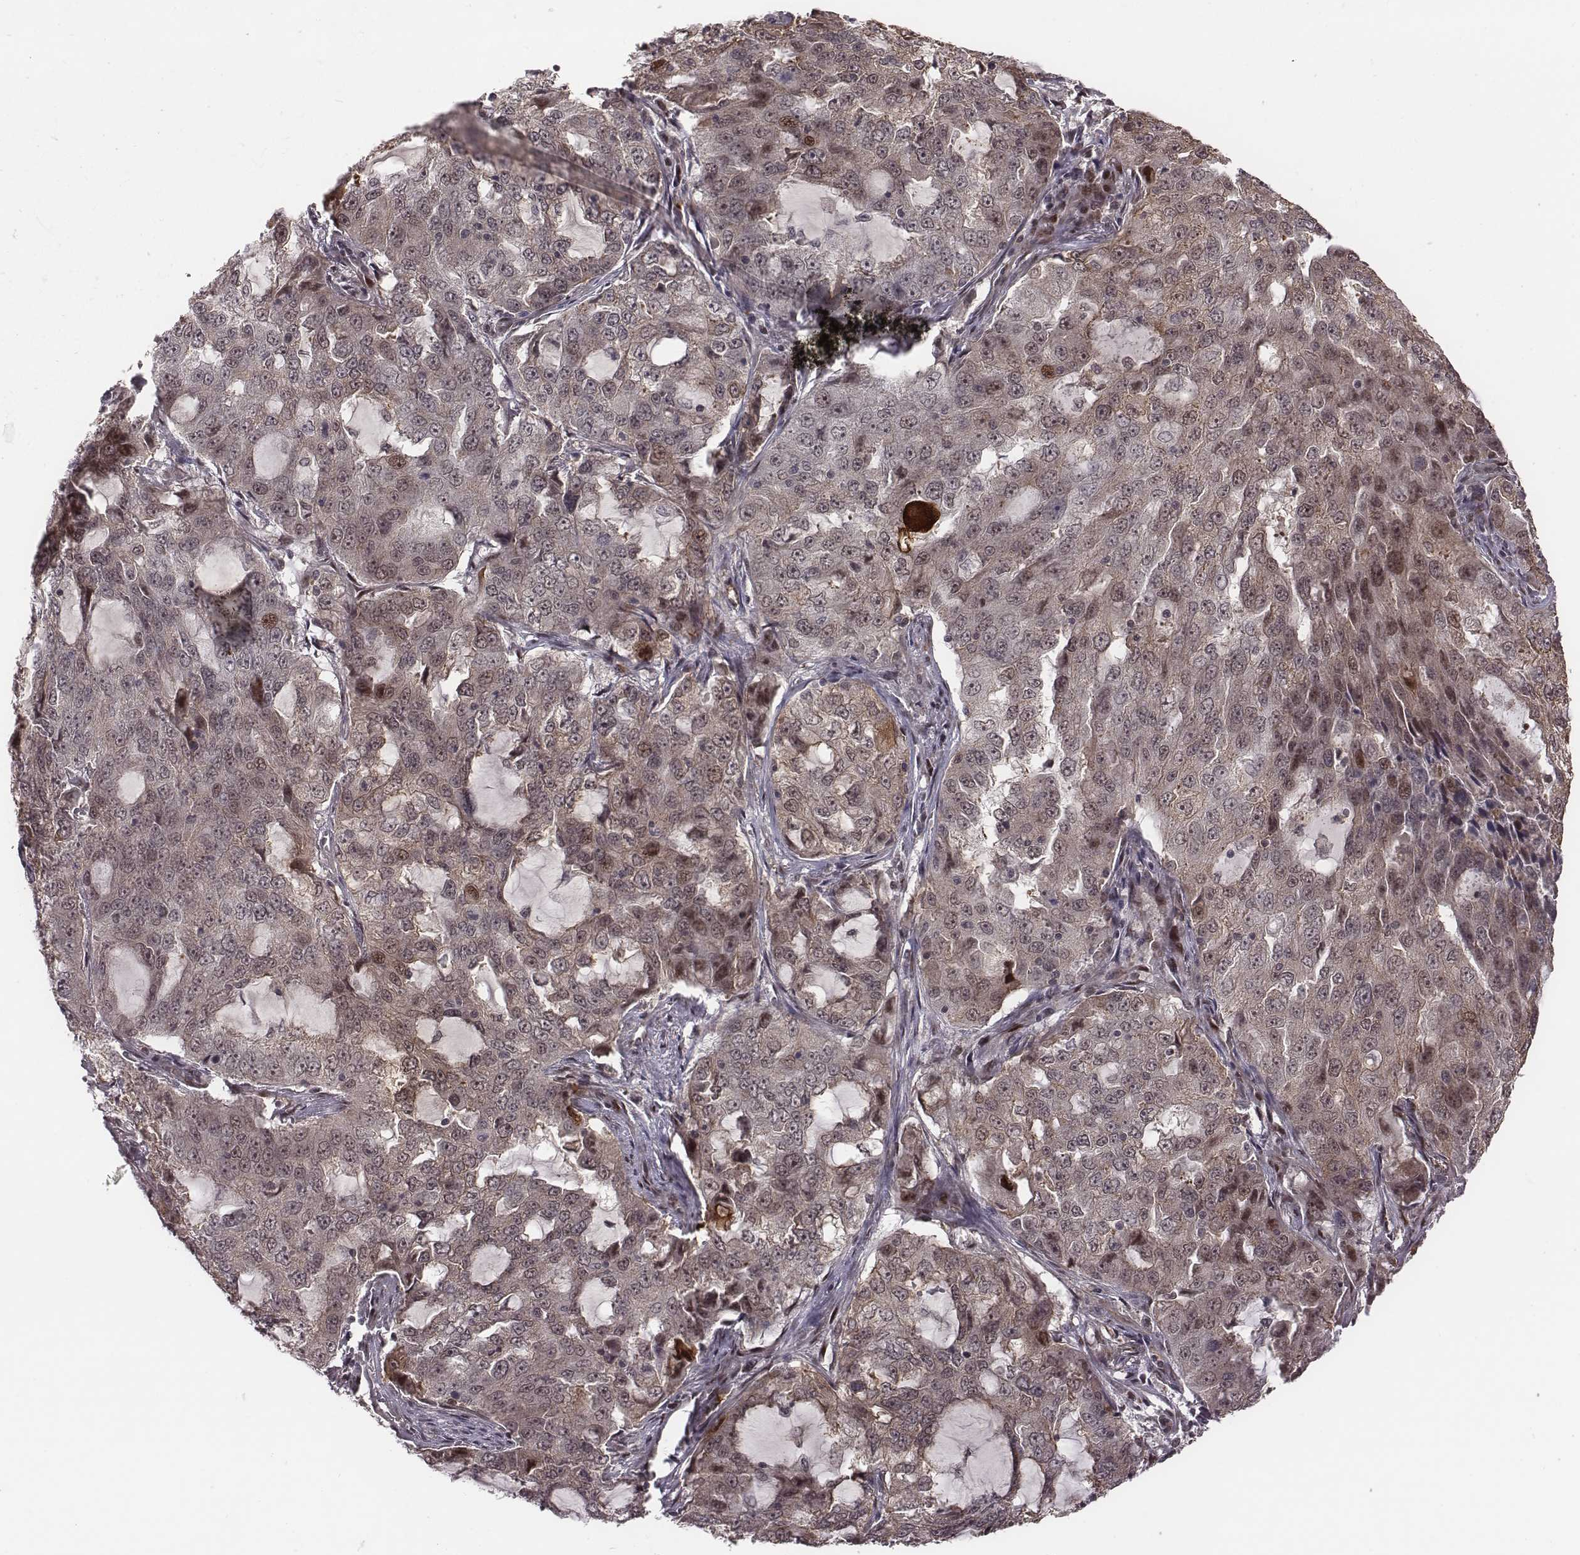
{"staining": {"intensity": "weak", "quantity": "<25%", "location": "nuclear"}, "tissue": "lung cancer", "cell_type": "Tumor cells", "image_type": "cancer", "snomed": [{"axis": "morphology", "description": "Adenocarcinoma, NOS"}, {"axis": "topography", "description": "Lung"}], "caption": "Immunohistochemical staining of human lung adenocarcinoma shows no significant staining in tumor cells.", "gene": "RPL3", "patient": {"sex": "female", "age": 61}}